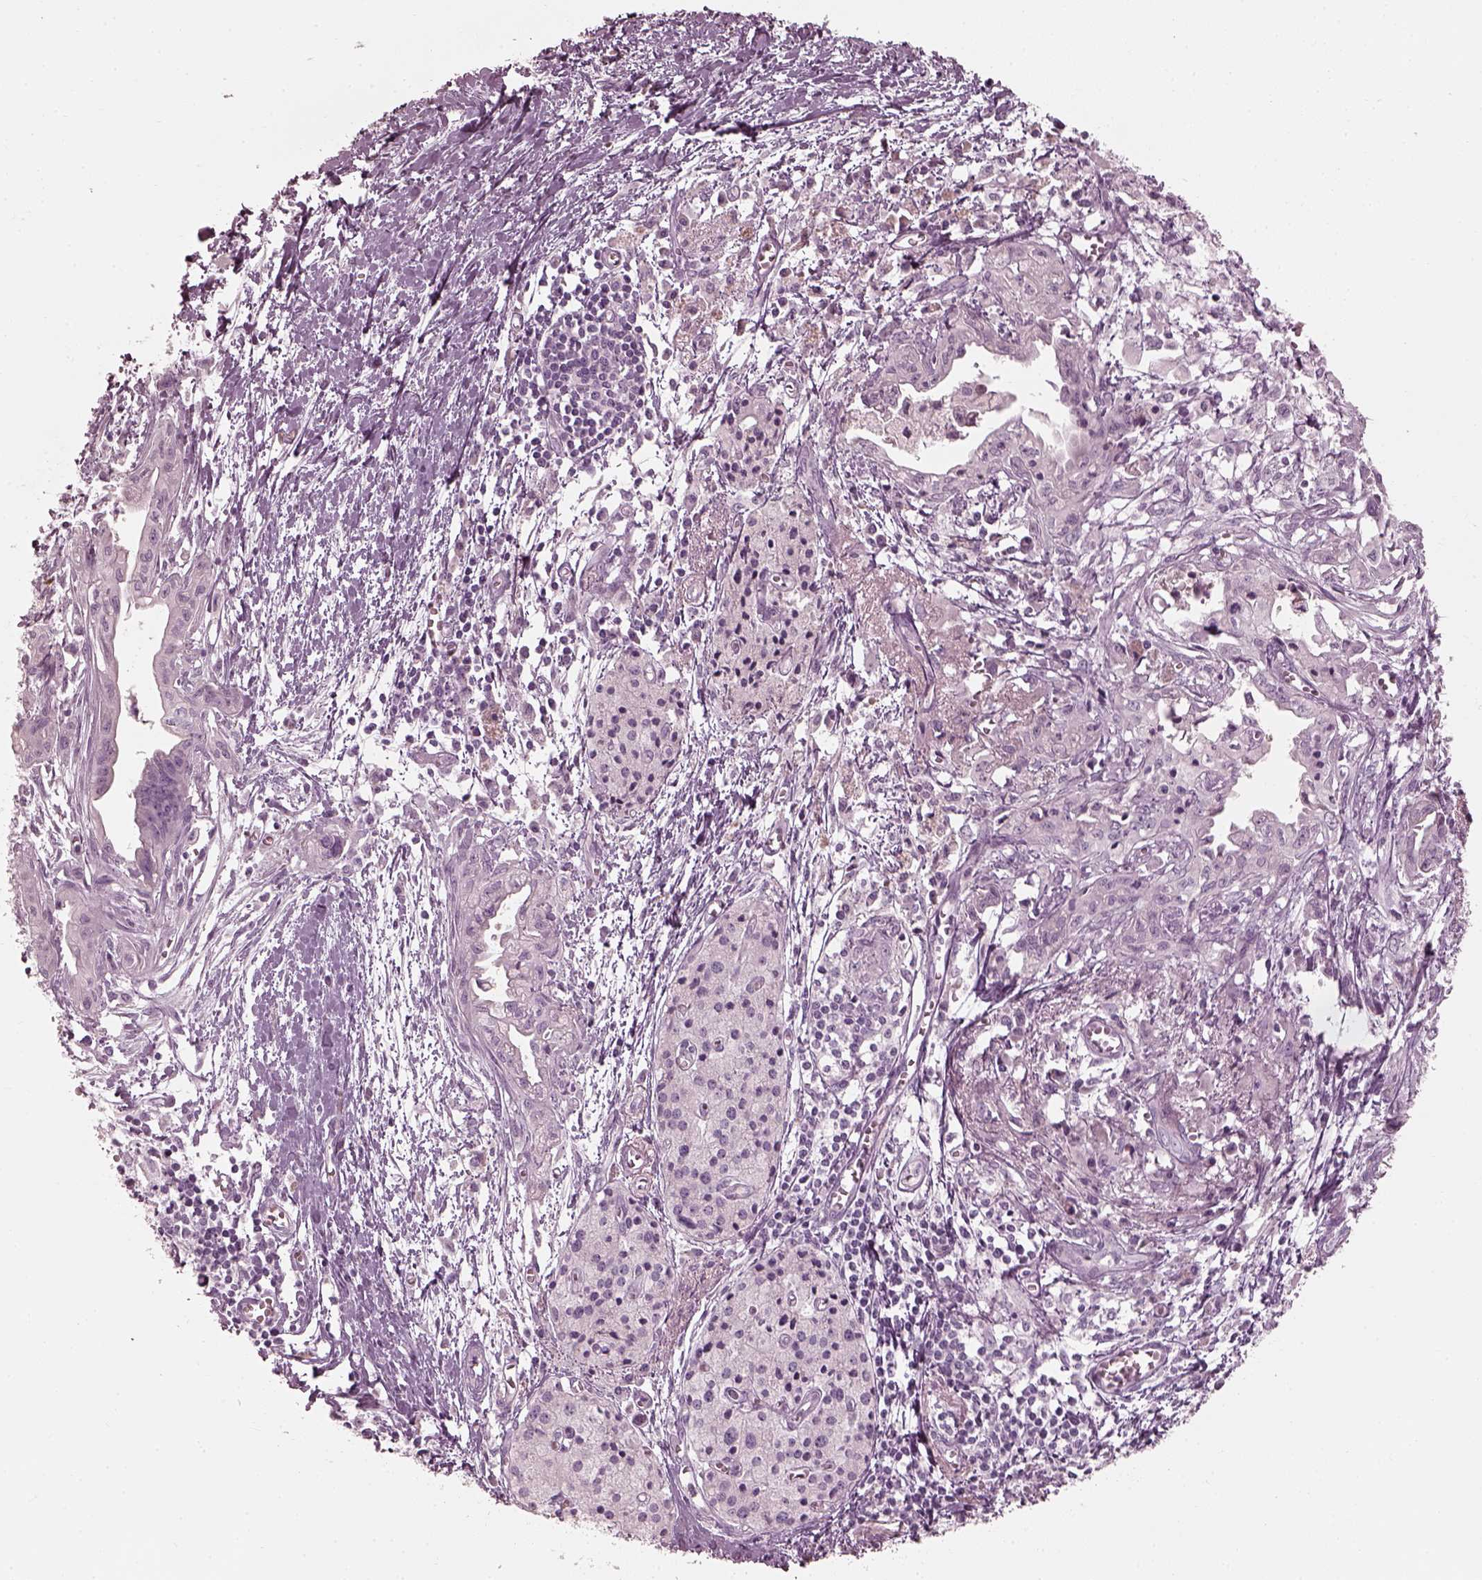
{"staining": {"intensity": "negative", "quantity": "none", "location": "none"}, "tissue": "pancreatic cancer", "cell_type": "Tumor cells", "image_type": "cancer", "snomed": [{"axis": "morphology", "description": "Adenocarcinoma, NOS"}, {"axis": "topography", "description": "Pancreas"}], "caption": "Pancreatic adenocarcinoma stained for a protein using IHC reveals no positivity tumor cells.", "gene": "SAXO2", "patient": {"sex": "female", "age": 61}}